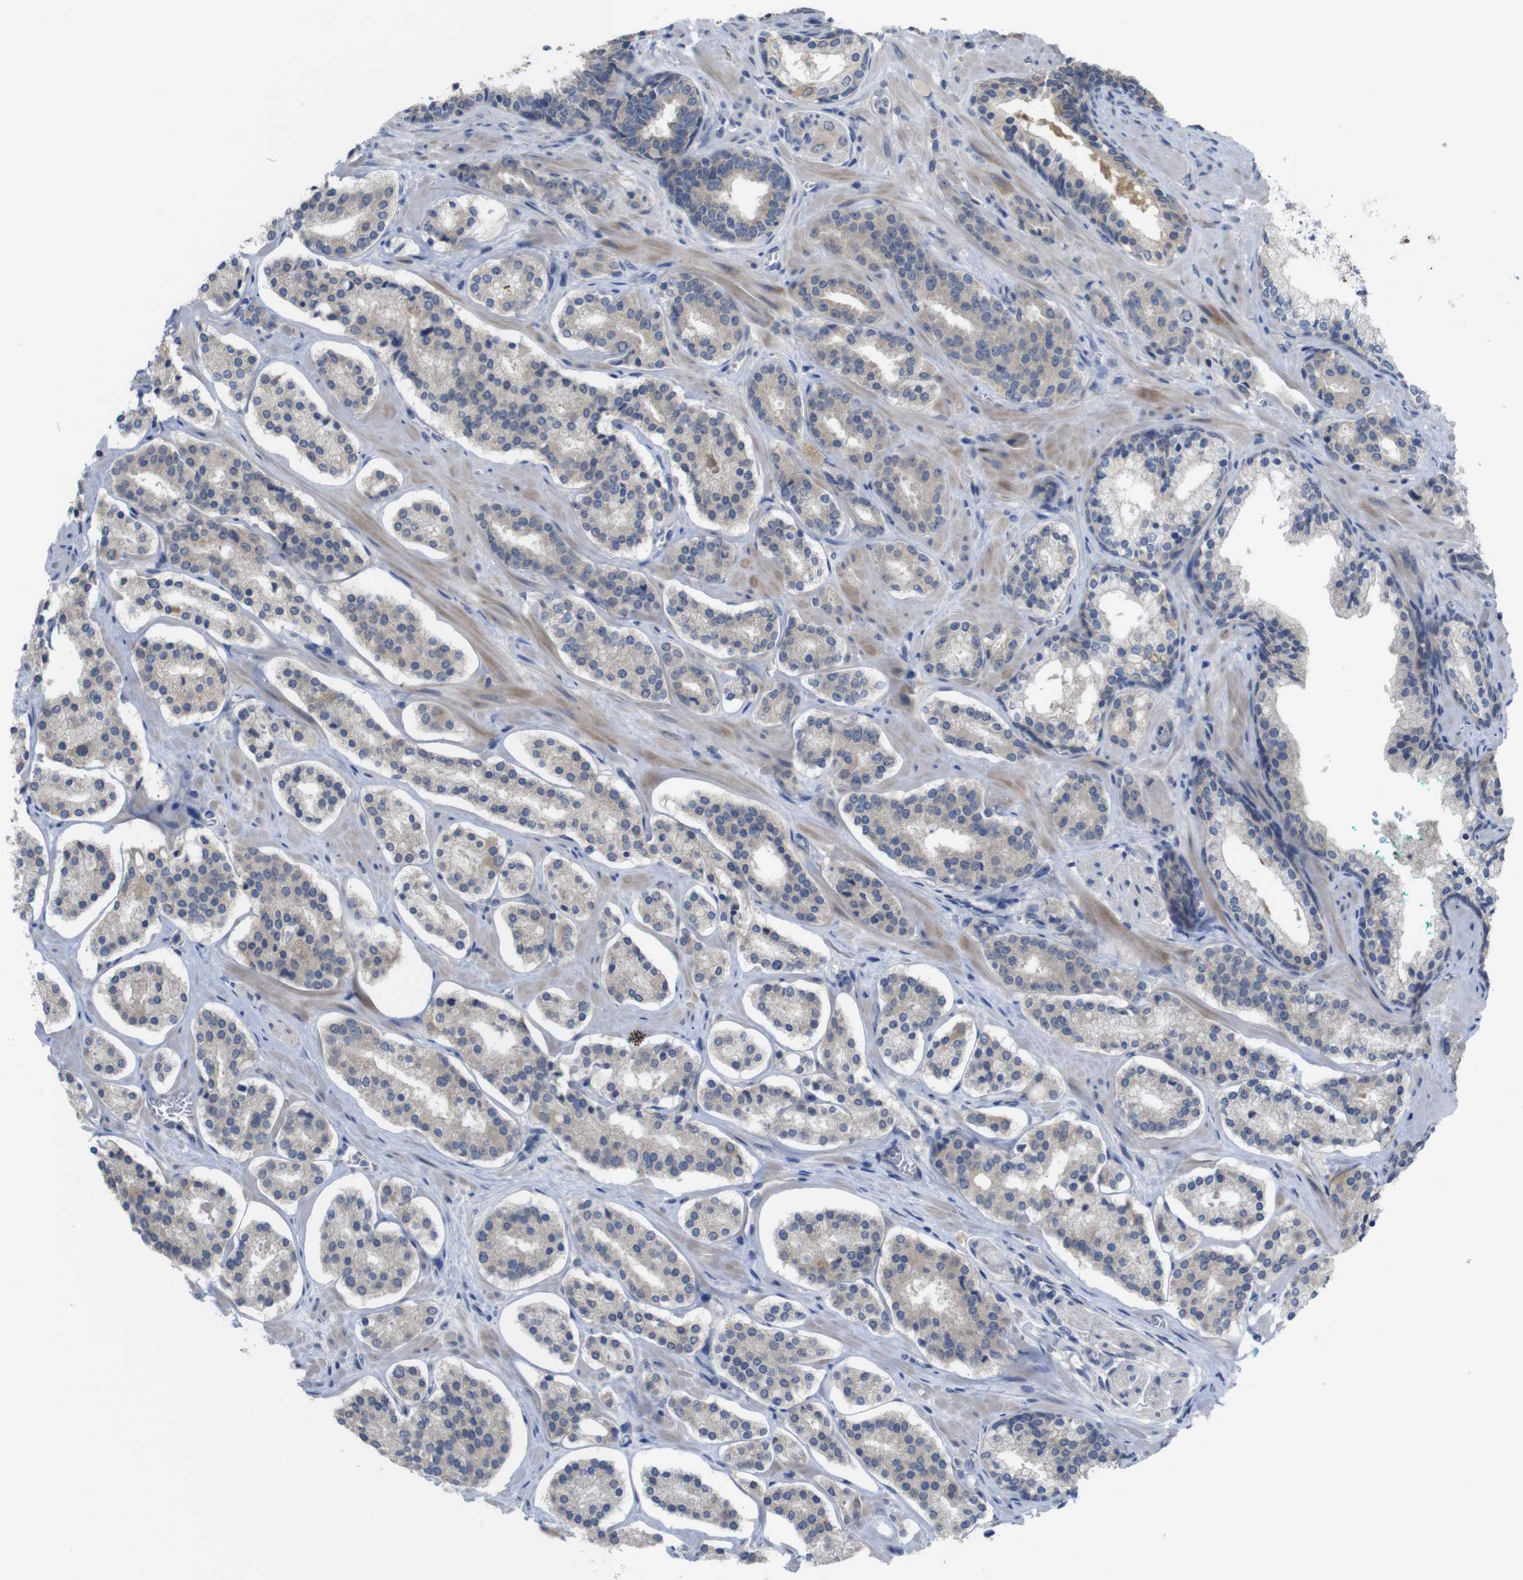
{"staining": {"intensity": "weak", "quantity": "<25%", "location": "cytoplasmic/membranous"}, "tissue": "prostate cancer", "cell_type": "Tumor cells", "image_type": "cancer", "snomed": [{"axis": "morphology", "description": "Adenocarcinoma, High grade"}, {"axis": "topography", "description": "Prostate"}], "caption": "The image demonstrates no significant positivity in tumor cells of high-grade adenocarcinoma (prostate). Nuclei are stained in blue.", "gene": "BCAR3", "patient": {"sex": "male", "age": 60}}